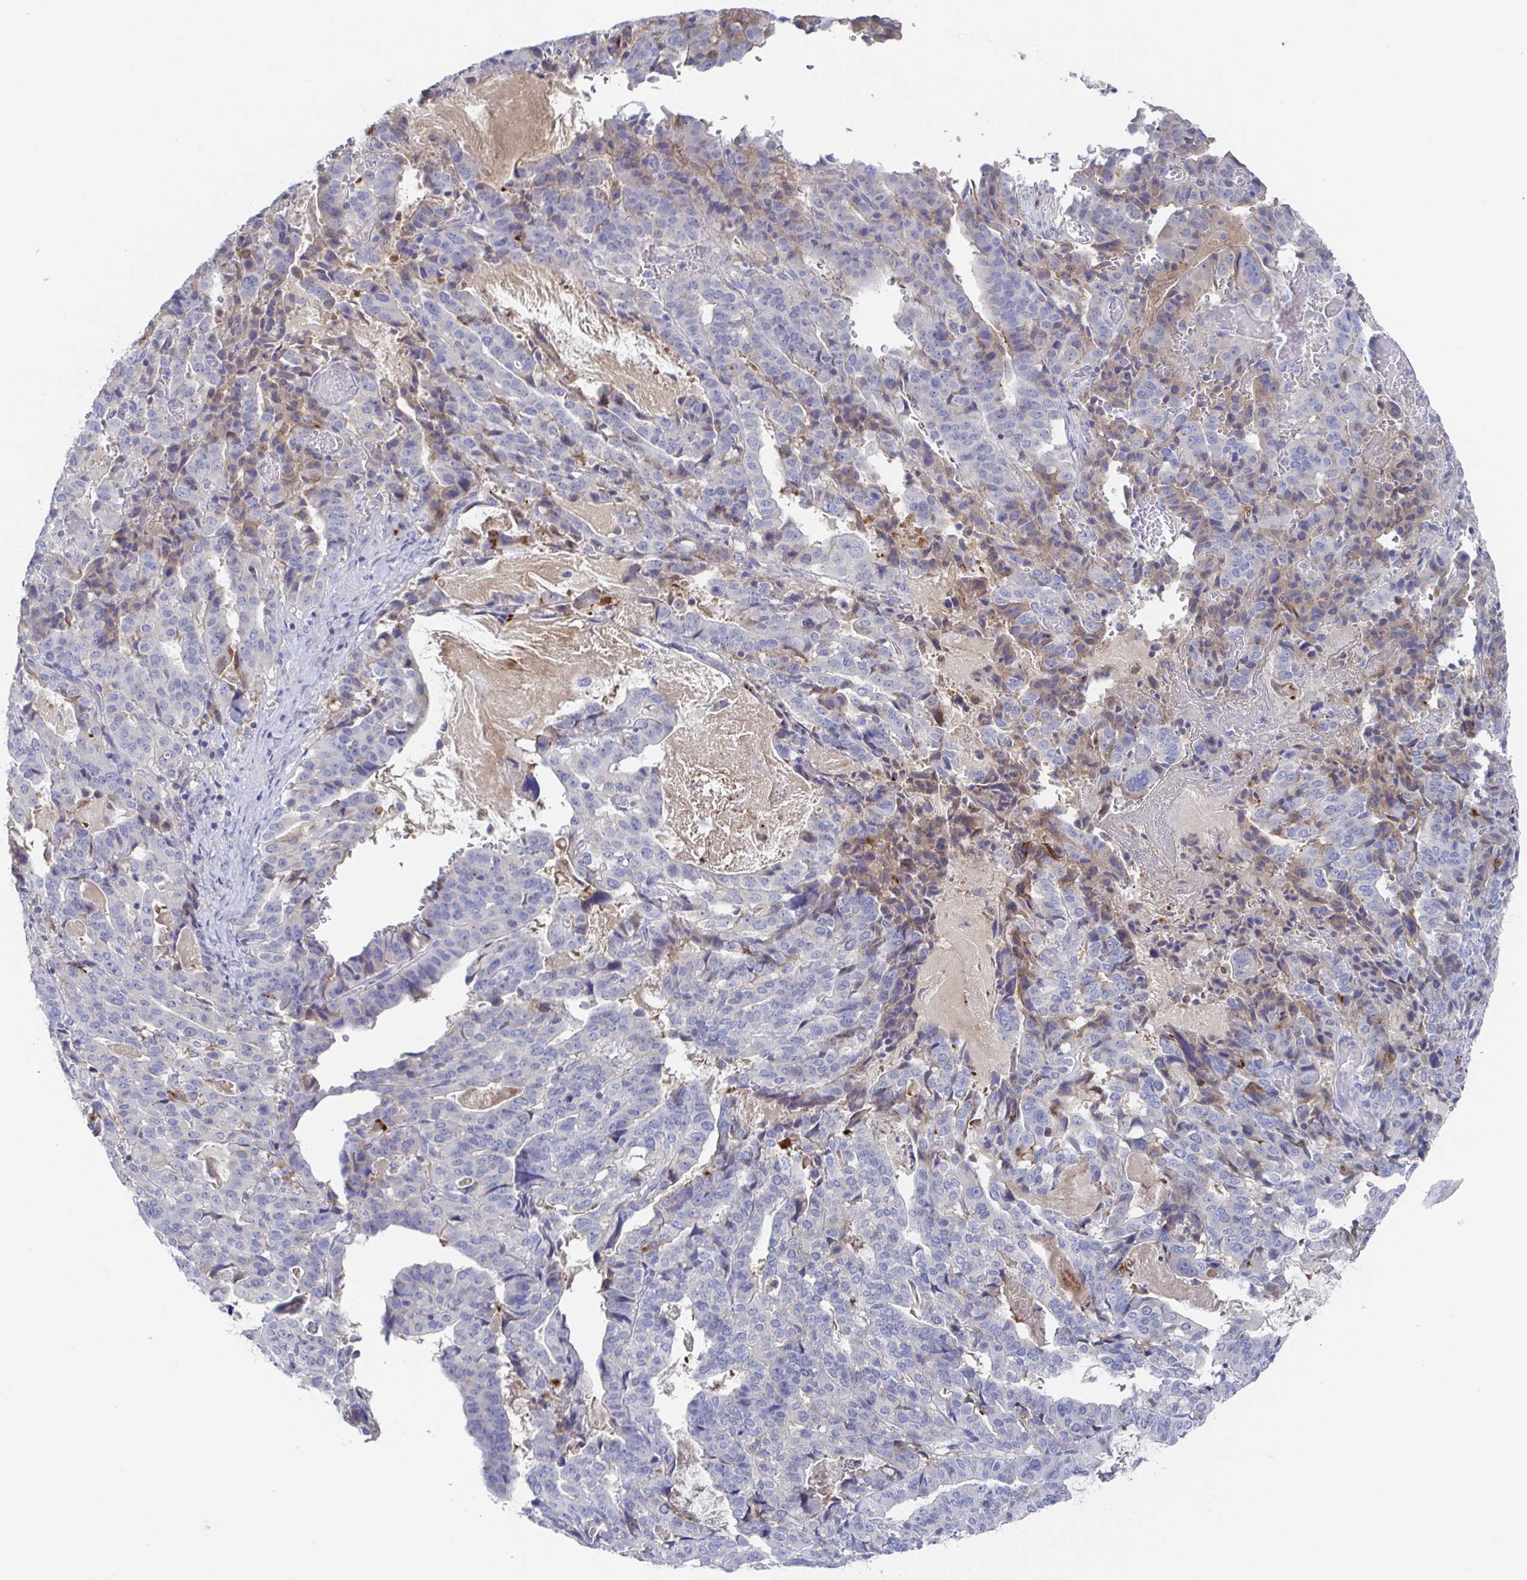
{"staining": {"intensity": "negative", "quantity": "none", "location": "none"}, "tissue": "stomach cancer", "cell_type": "Tumor cells", "image_type": "cancer", "snomed": [{"axis": "morphology", "description": "Adenocarcinoma, NOS"}, {"axis": "topography", "description": "Stomach"}], "caption": "The micrograph displays no staining of tumor cells in stomach adenocarcinoma.", "gene": "GPR148", "patient": {"sex": "male", "age": 48}}